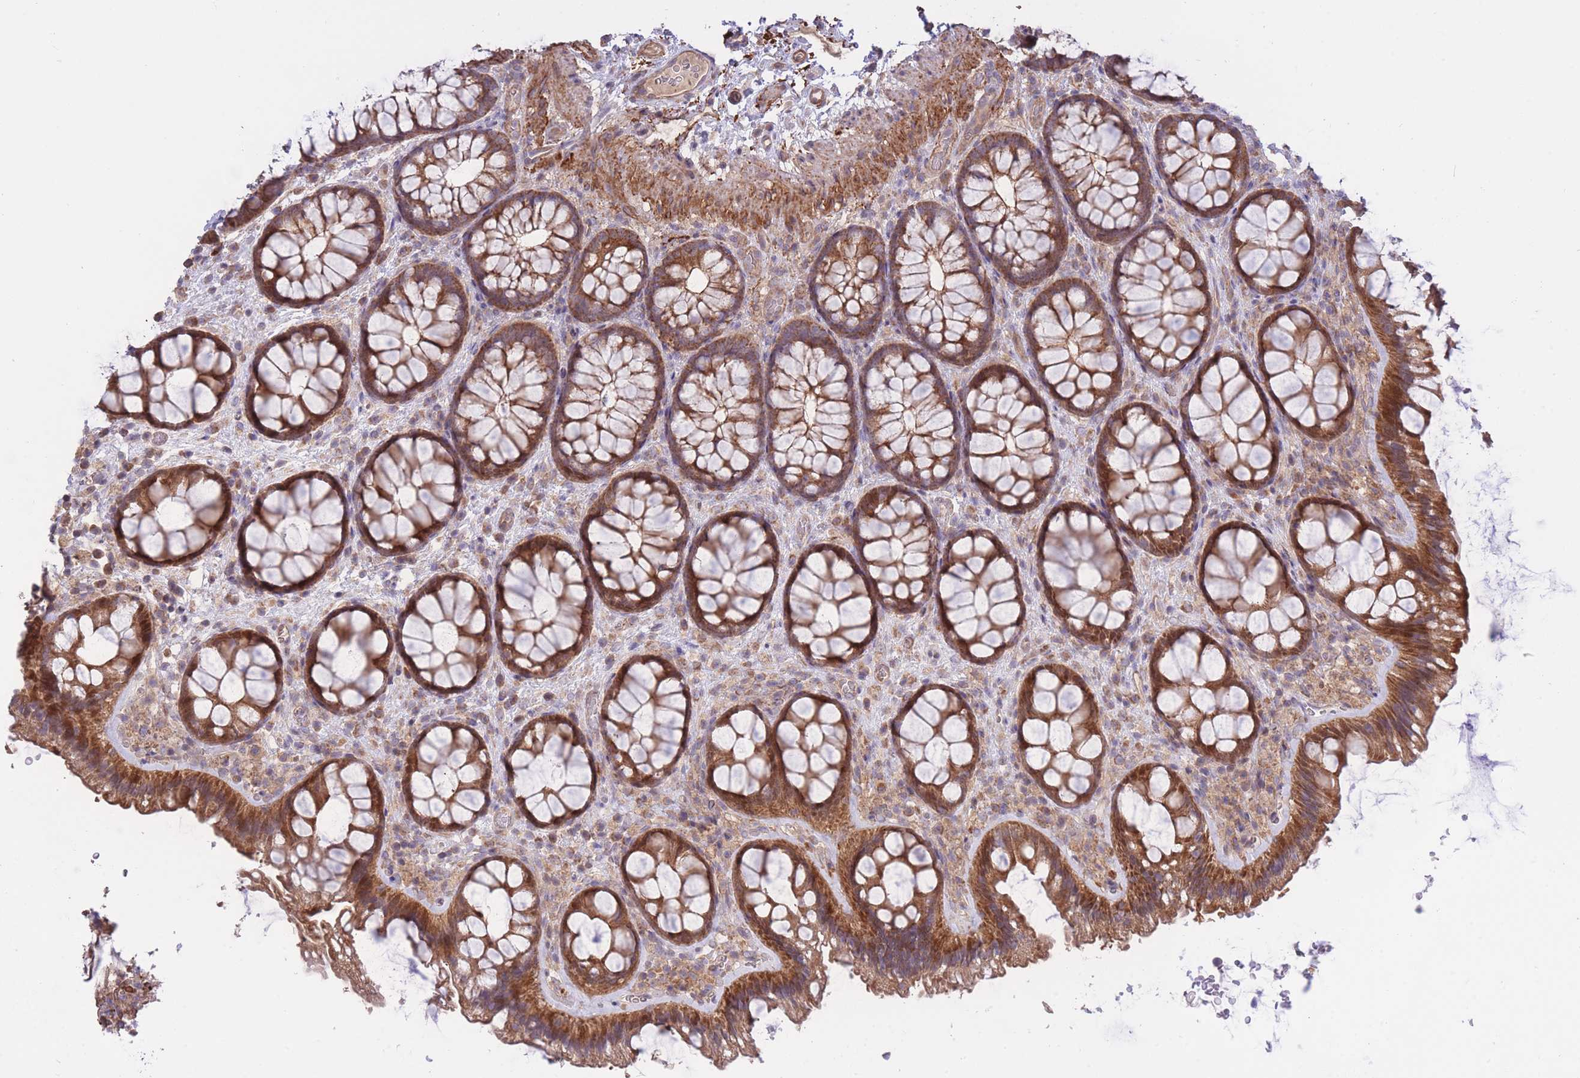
{"staining": {"intensity": "moderate", "quantity": ">75%", "location": "cytoplasmic/membranous"}, "tissue": "colon", "cell_type": "Endothelial cells", "image_type": "normal", "snomed": [{"axis": "morphology", "description": "Normal tissue, NOS"}, {"axis": "topography", "description": "Colon"}], "caption": "Colon stained with immunohistochemistry shows moderate cytoplasmic/membranous staining in approximately >75% of endothelial cells. Using DAB (3,3'-diaminobenzidine) (brown) and hematoxylin (blue) stains, captured at high magnification using brightfield microscopy.", "gene": "ATP13A2", "patient": {"sex": "male", "age": 46}}